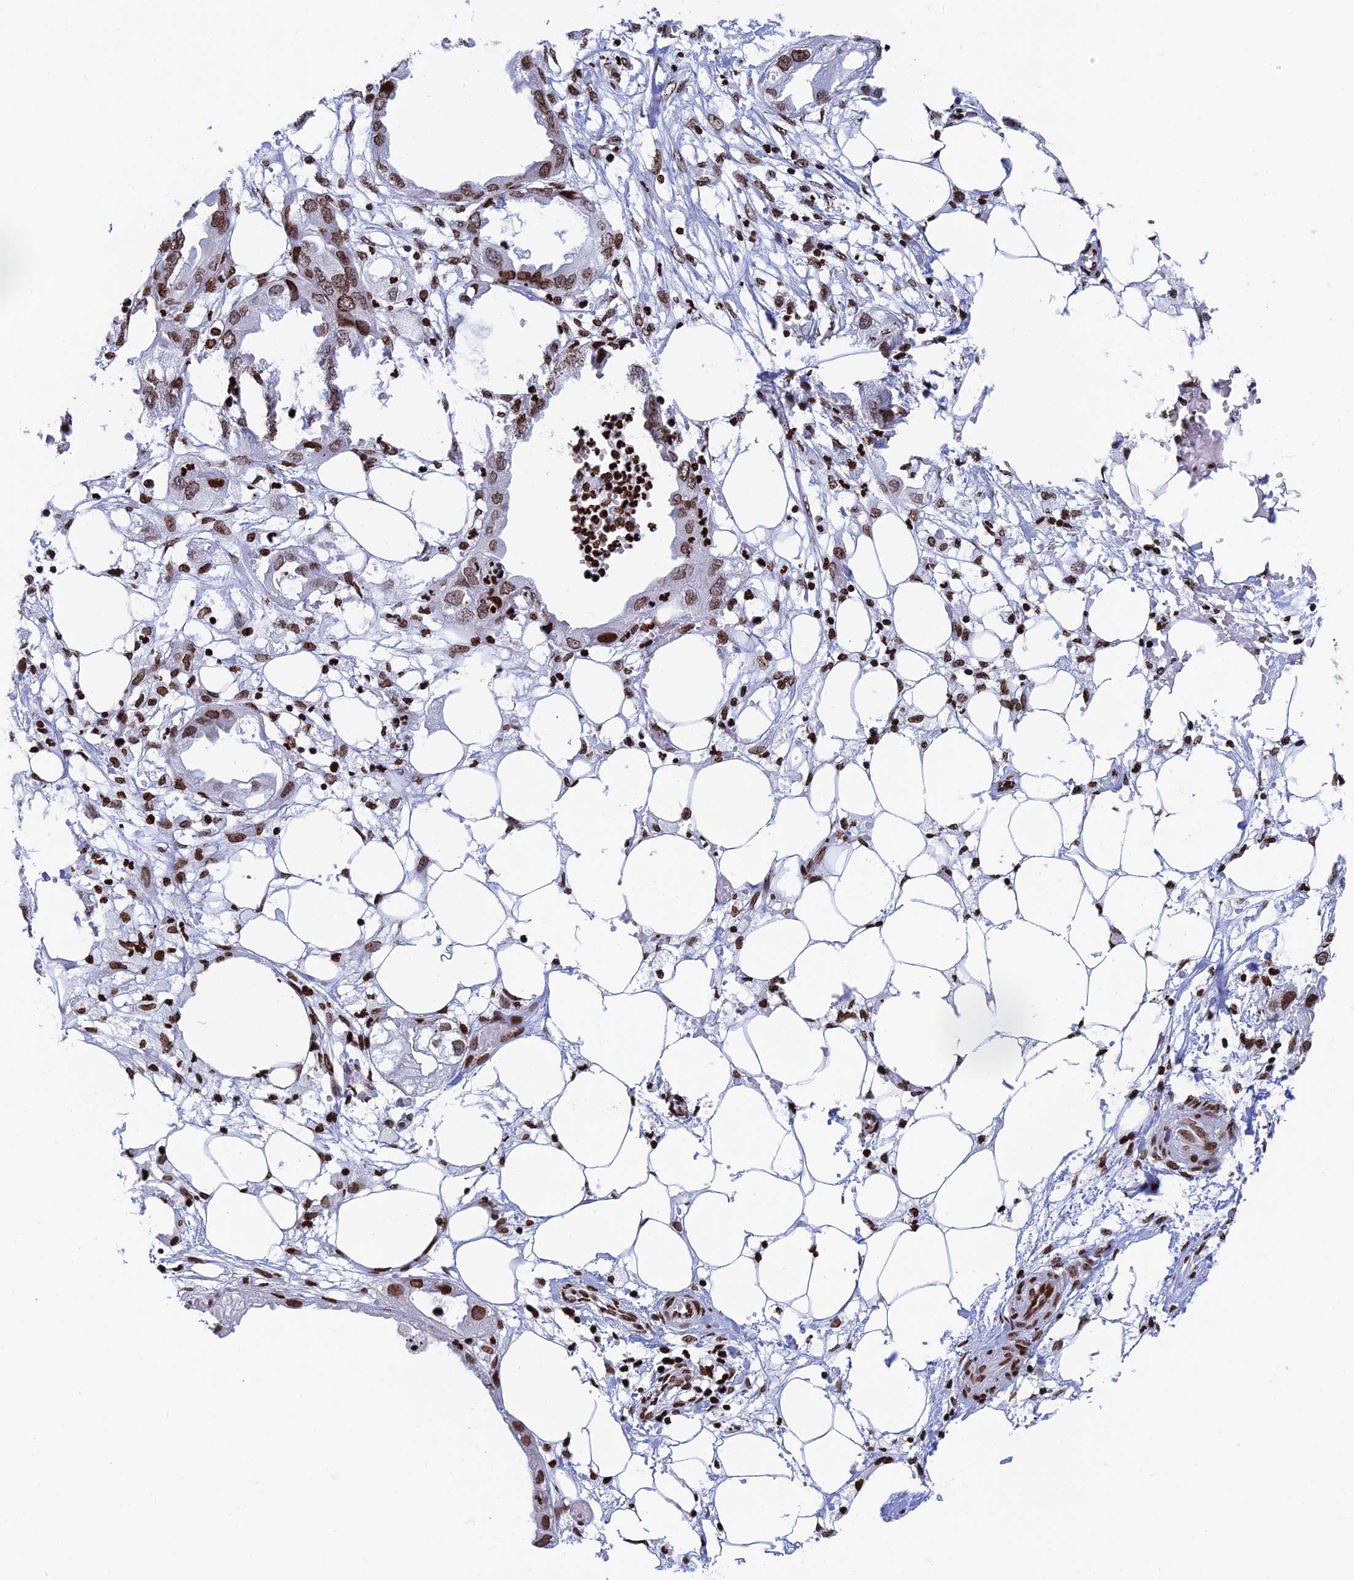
{"staining": {"intensity": "moderate", "quantity": ">75%", "location": "nuclear"}, "tissue": "endometrial cancer", "cell_type": "Tumor cells", "image_type": "cancer", "snomed": [{"axis": "morphology", "description": "Adenocarcinoma, NOS"}, {"axis": "morphology", "description": "Adenocarcinoma, metastatic, NOS"}, {"axis": "topography", "description": "Adipose tissue"}, {"axis": "topography", "description": "Endometrium"}], "caption": "High-power microscopy captured an immunohistochemistry photomicrograph of adenocarcinoma (endometrial), revealing moderate nuclear positivity in approximately >75% of tumor cells.", "gene": "RPAP1", "patient": {"sex": "female", "age": 67}}